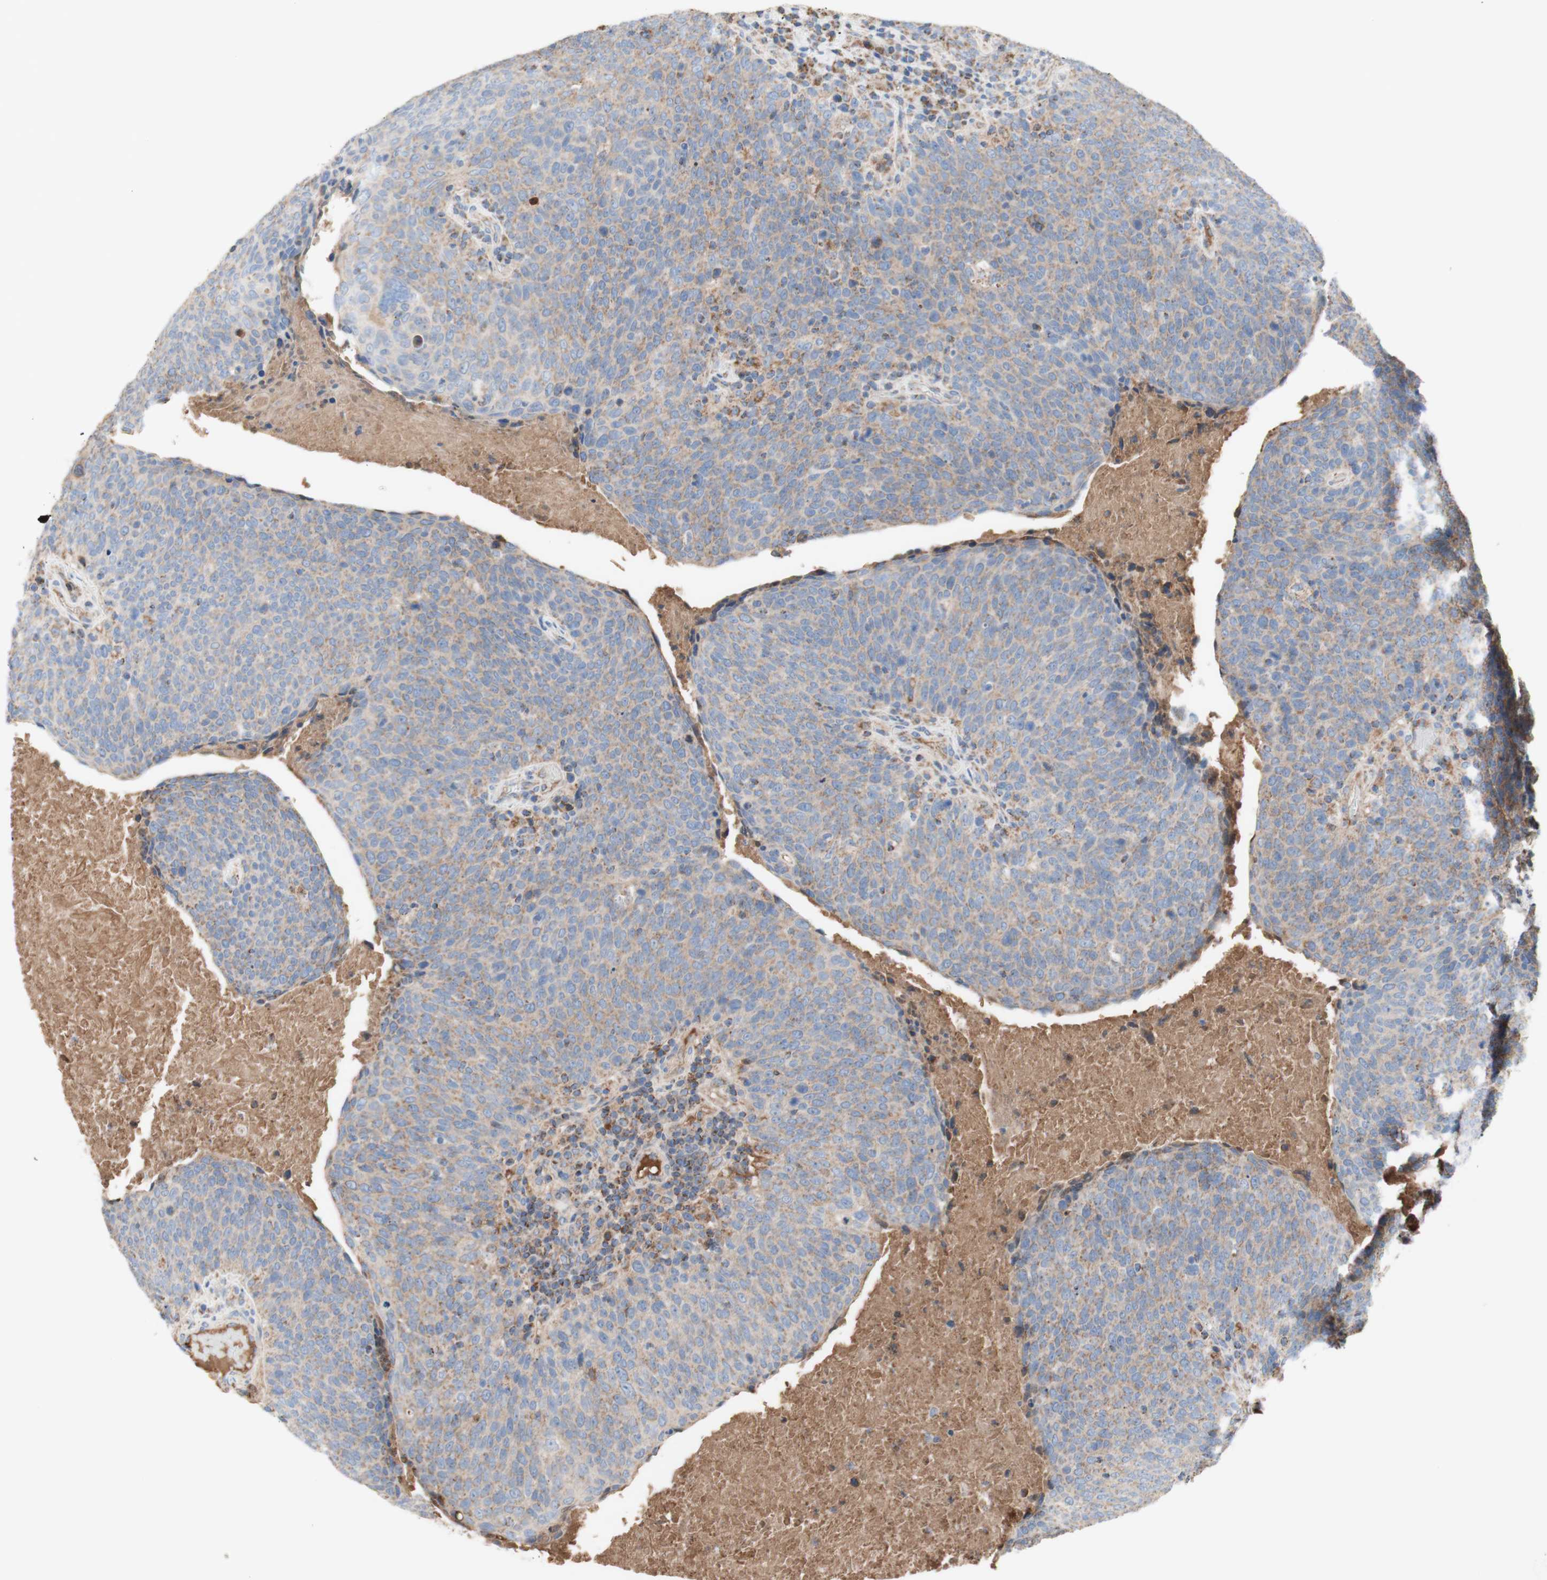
{"staining": {"intensity": "weak", "quantity": ">75%", "location": "cytoplasmic/membranous"}, "tissue": "head and neck cancer", "cell_type": "Tumor cells", "image_type": "cancer", "snomed": [{"axis": "morphology", "description": "Squamous cell carcinoma, NOS"}, {"axis": "morphology", "description": "Squamous cell carcinoma, metastatic, NOS"}, {"axis": "topography", "description": "Lymph node"}, {"axis": "topography", "description": "Head-Neck"}], "caption": "Brown immunohistochemical staining in human head and neck cancer (squamous cell carcinoma) reveals weak cytoplasmic/membranous positivity in approximately >75% of tumor cells. The staining was performed using DAB (3,3'-diaminobenzidine), with brown indicating positive protein expression. Nuclei are stained blue with hematoxylin.", "gene": "SDHB", "patient": {"sex": "male", "age": 62}}